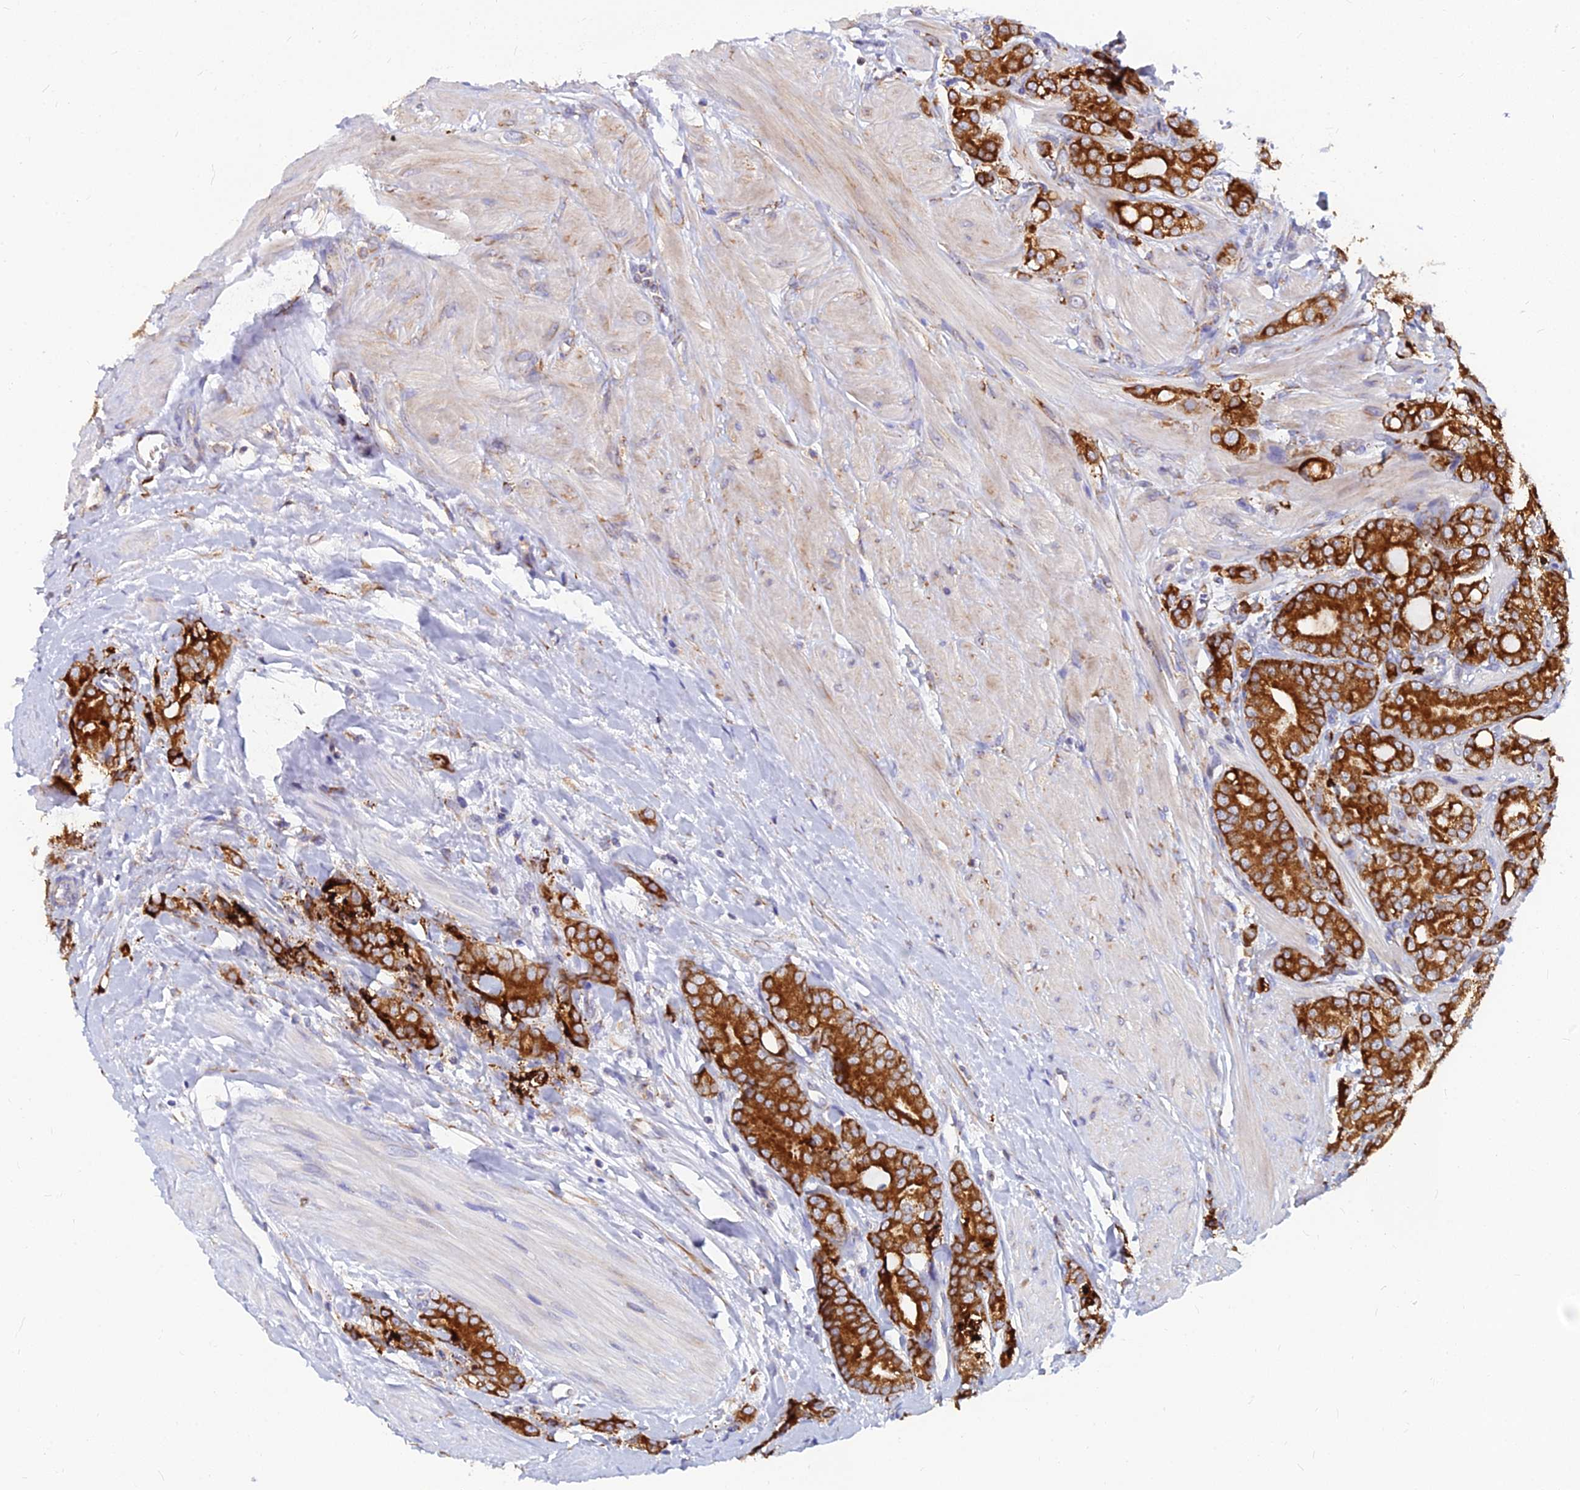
{"staining": {"intensity": "strong", "quantity": ">75%", "location": "cytoplasmic/membranous"}, "tissue": "prostate cancer", "cell_type": "Tumor cells", "image_type": "cancer", "snomed": [{"axis": "morphology", "description": "Adenocarcinoma, High grade"}, {"axis": "topography", "description": "Prostate"}], "caption": "Prostate cancer (adenocarcinoma (high-grade)) stained with a brown dye exhibits strong cytoplasmic/membranous positive expression in approximately >75% of tumor cells.", "gene": "CCT6B", "patient": {"sex": "male", "age": 62}}